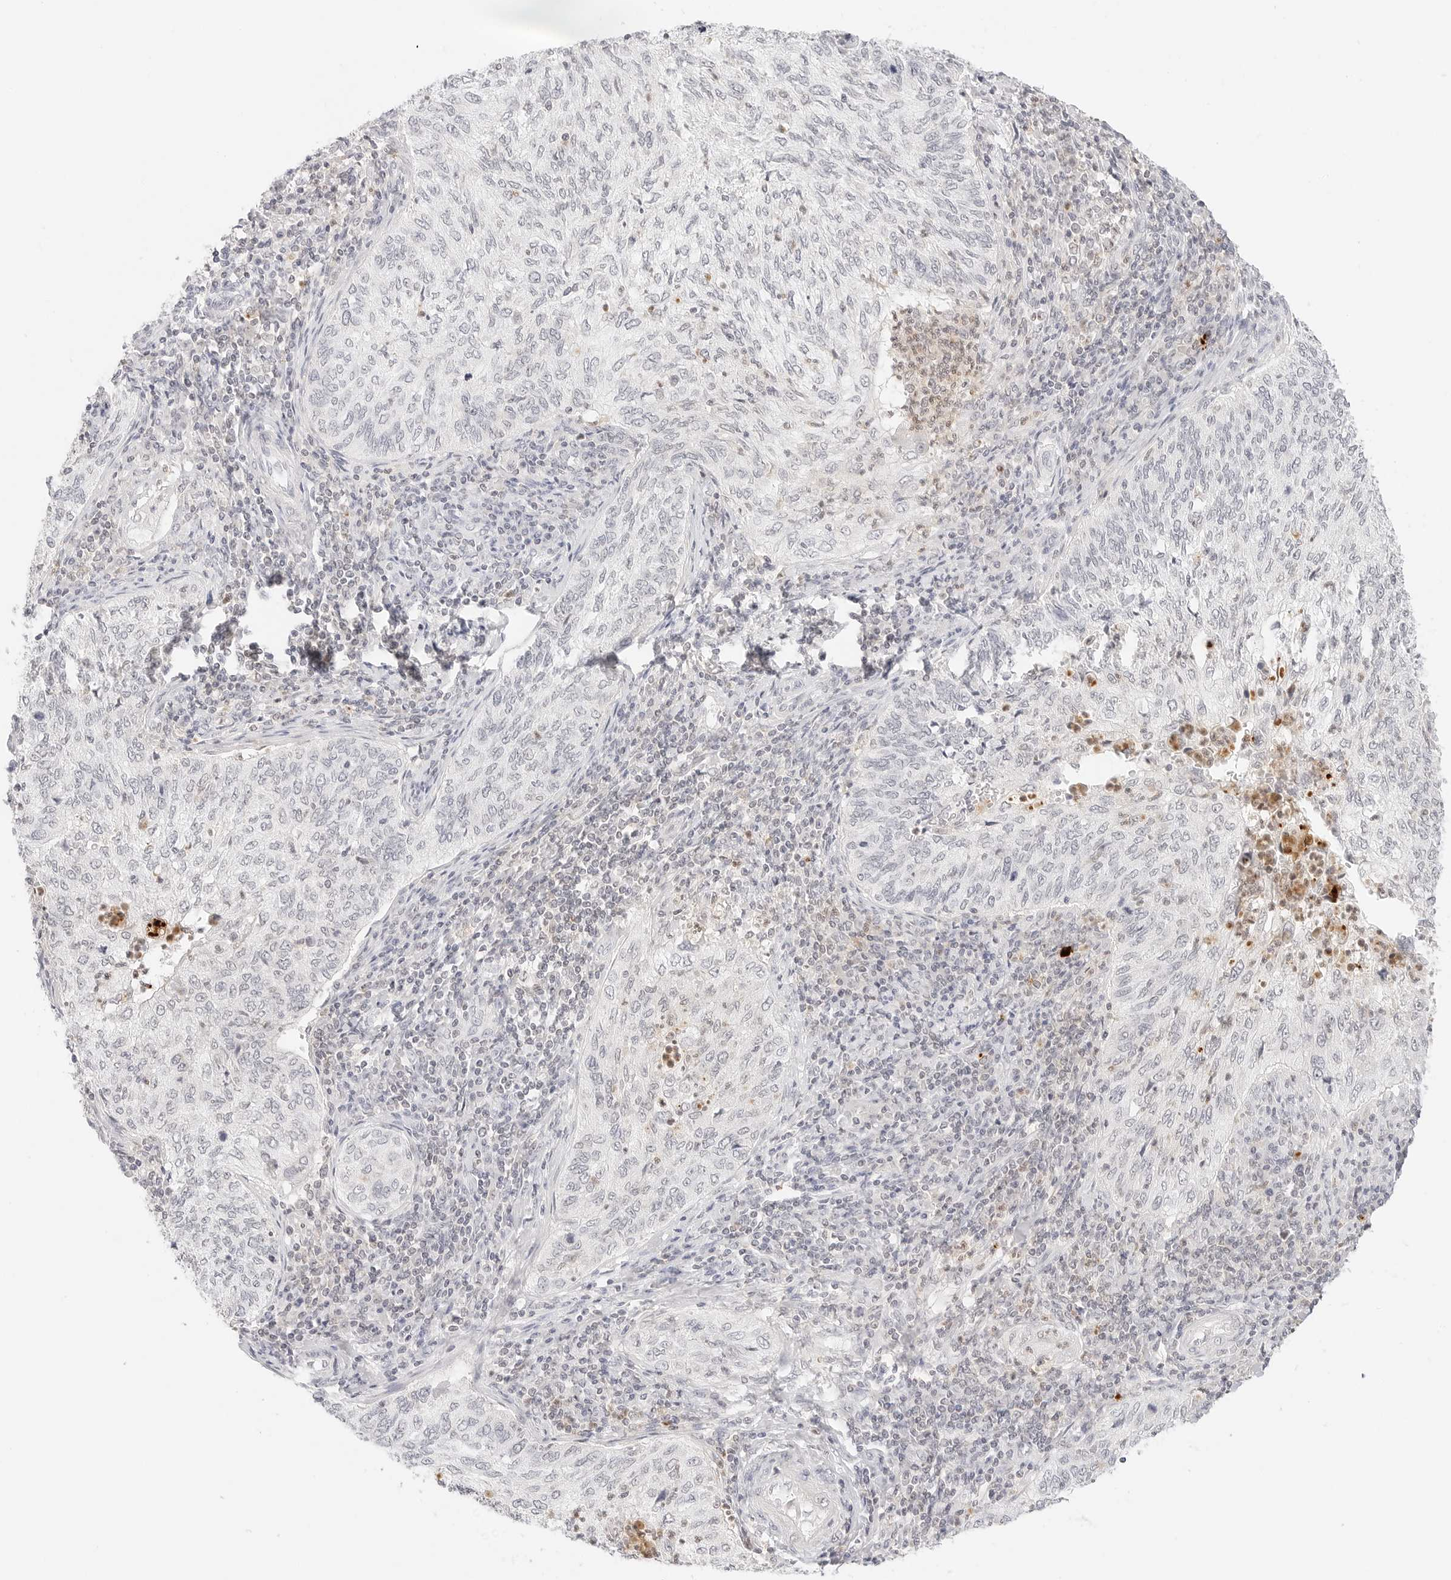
{"staining": {"intensity": "negative", "quantity": "none", "location": "none"}, "tissue": "cervical cancer", "cell_type": "Tumor cells", "image_type": "cancer", "snomed": [{"axis": "morphology", "description": "Squamous cell carcinoma, NOS"}, {"axis": "topography", "description": "Cervix"}], "caption": "IHC of human cervical cancer displays no positivity in tumor cells.", "gene": "GNAS", "patient": {"sex": "female", "age": 30}}